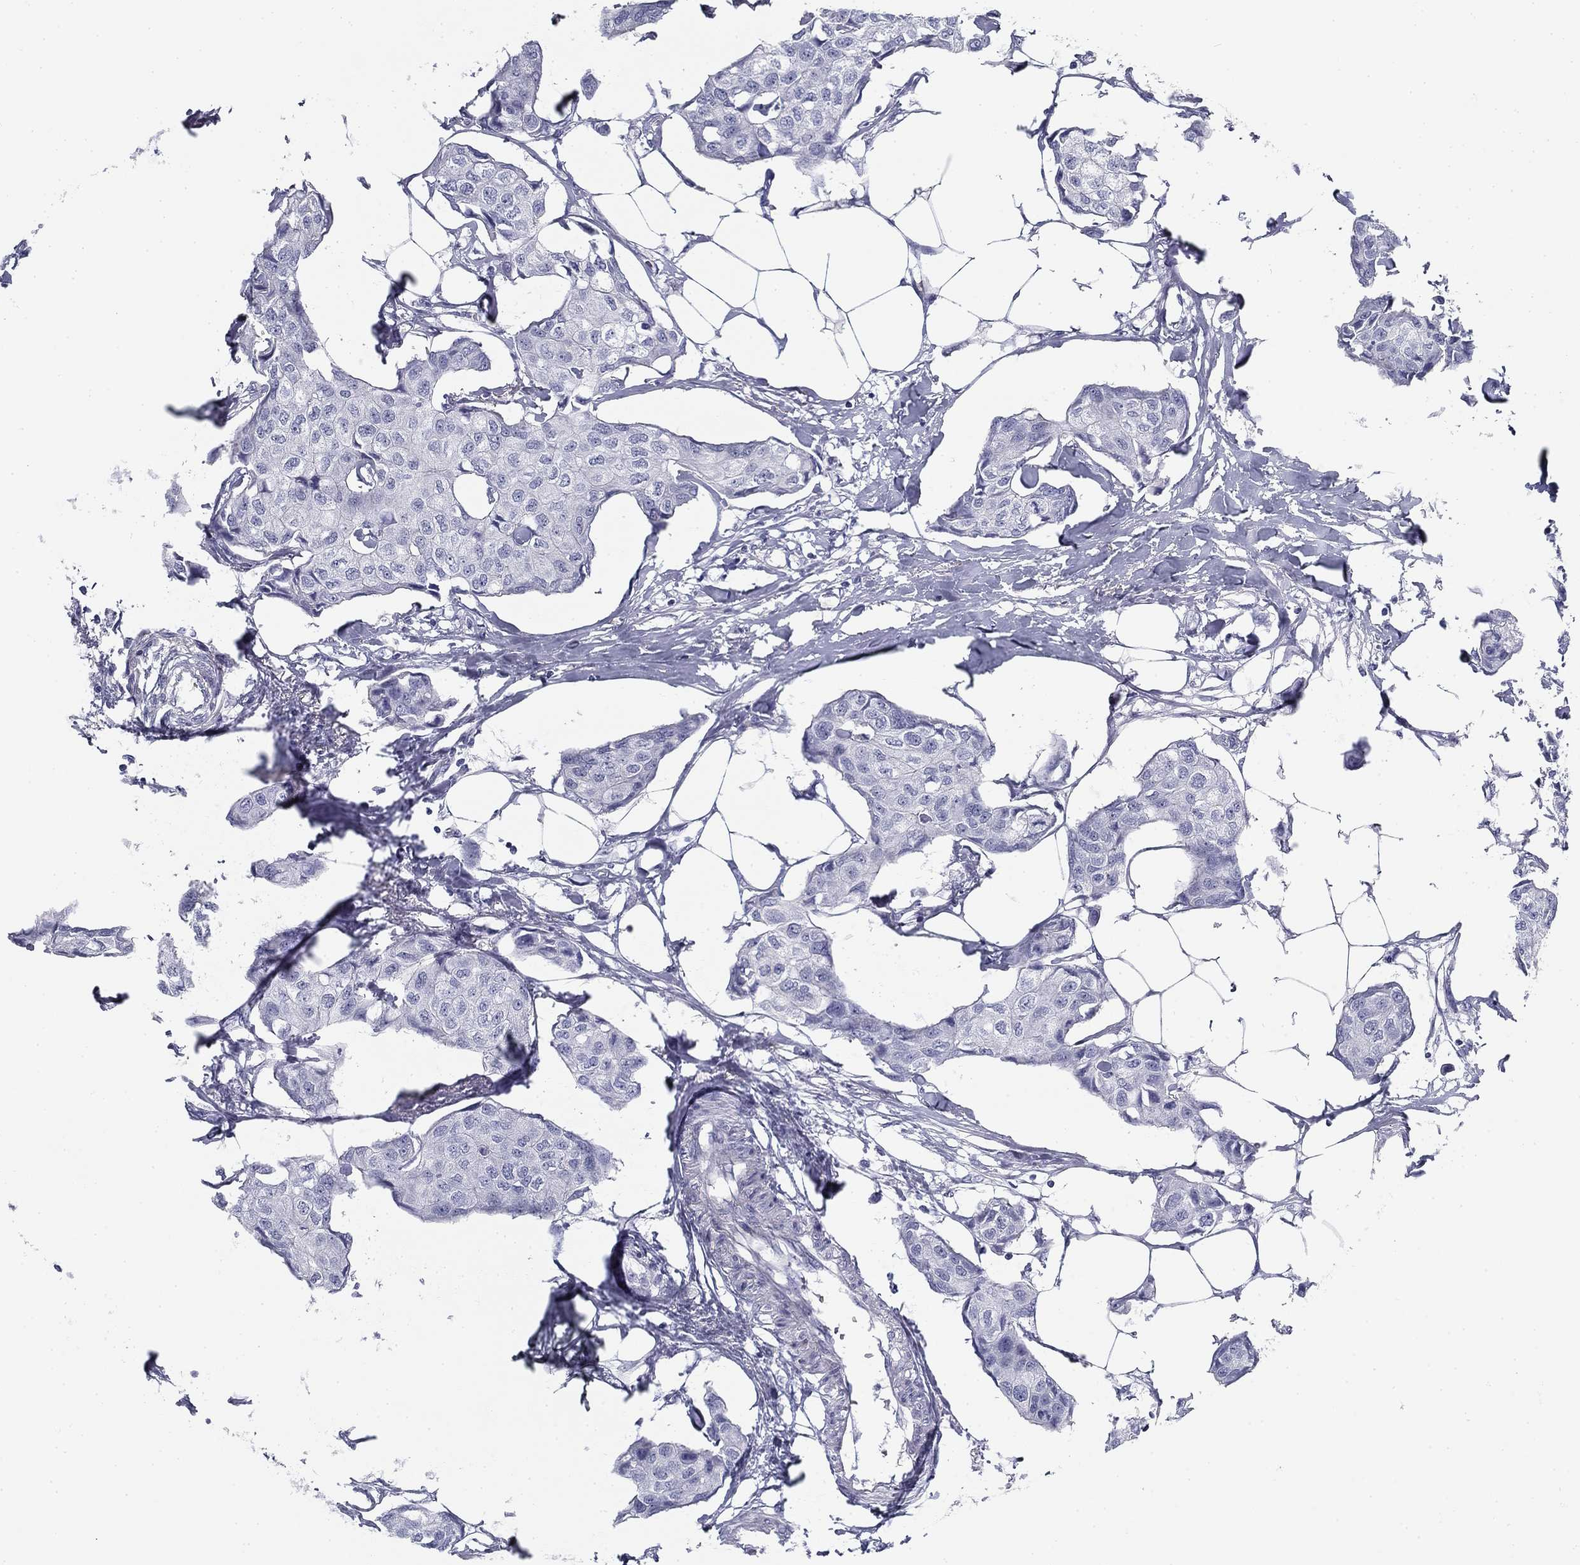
{"staining": {"intensity": "negative", "quantity": "none", "location": "none"}, "tissue": "breast cancer", "cell_type": "Tumor cells", "image_type": "cancer", "snomed": [{"axis": "morphology", "description": "Duct carcinoma"}, {"axis": "topography", "description": "Breast"}], "caption": "The IHC micrograph has no significant expression in tumor cells of breast cancer (infiltrating ductal carcinoma) tissue. (Stains: DAB IHC with hematoxylin counter stain, Microscopy: brightfield microscopy at high magnification).", "gene": "ZP2", "patient": {"sex": "female", "age": 80}}